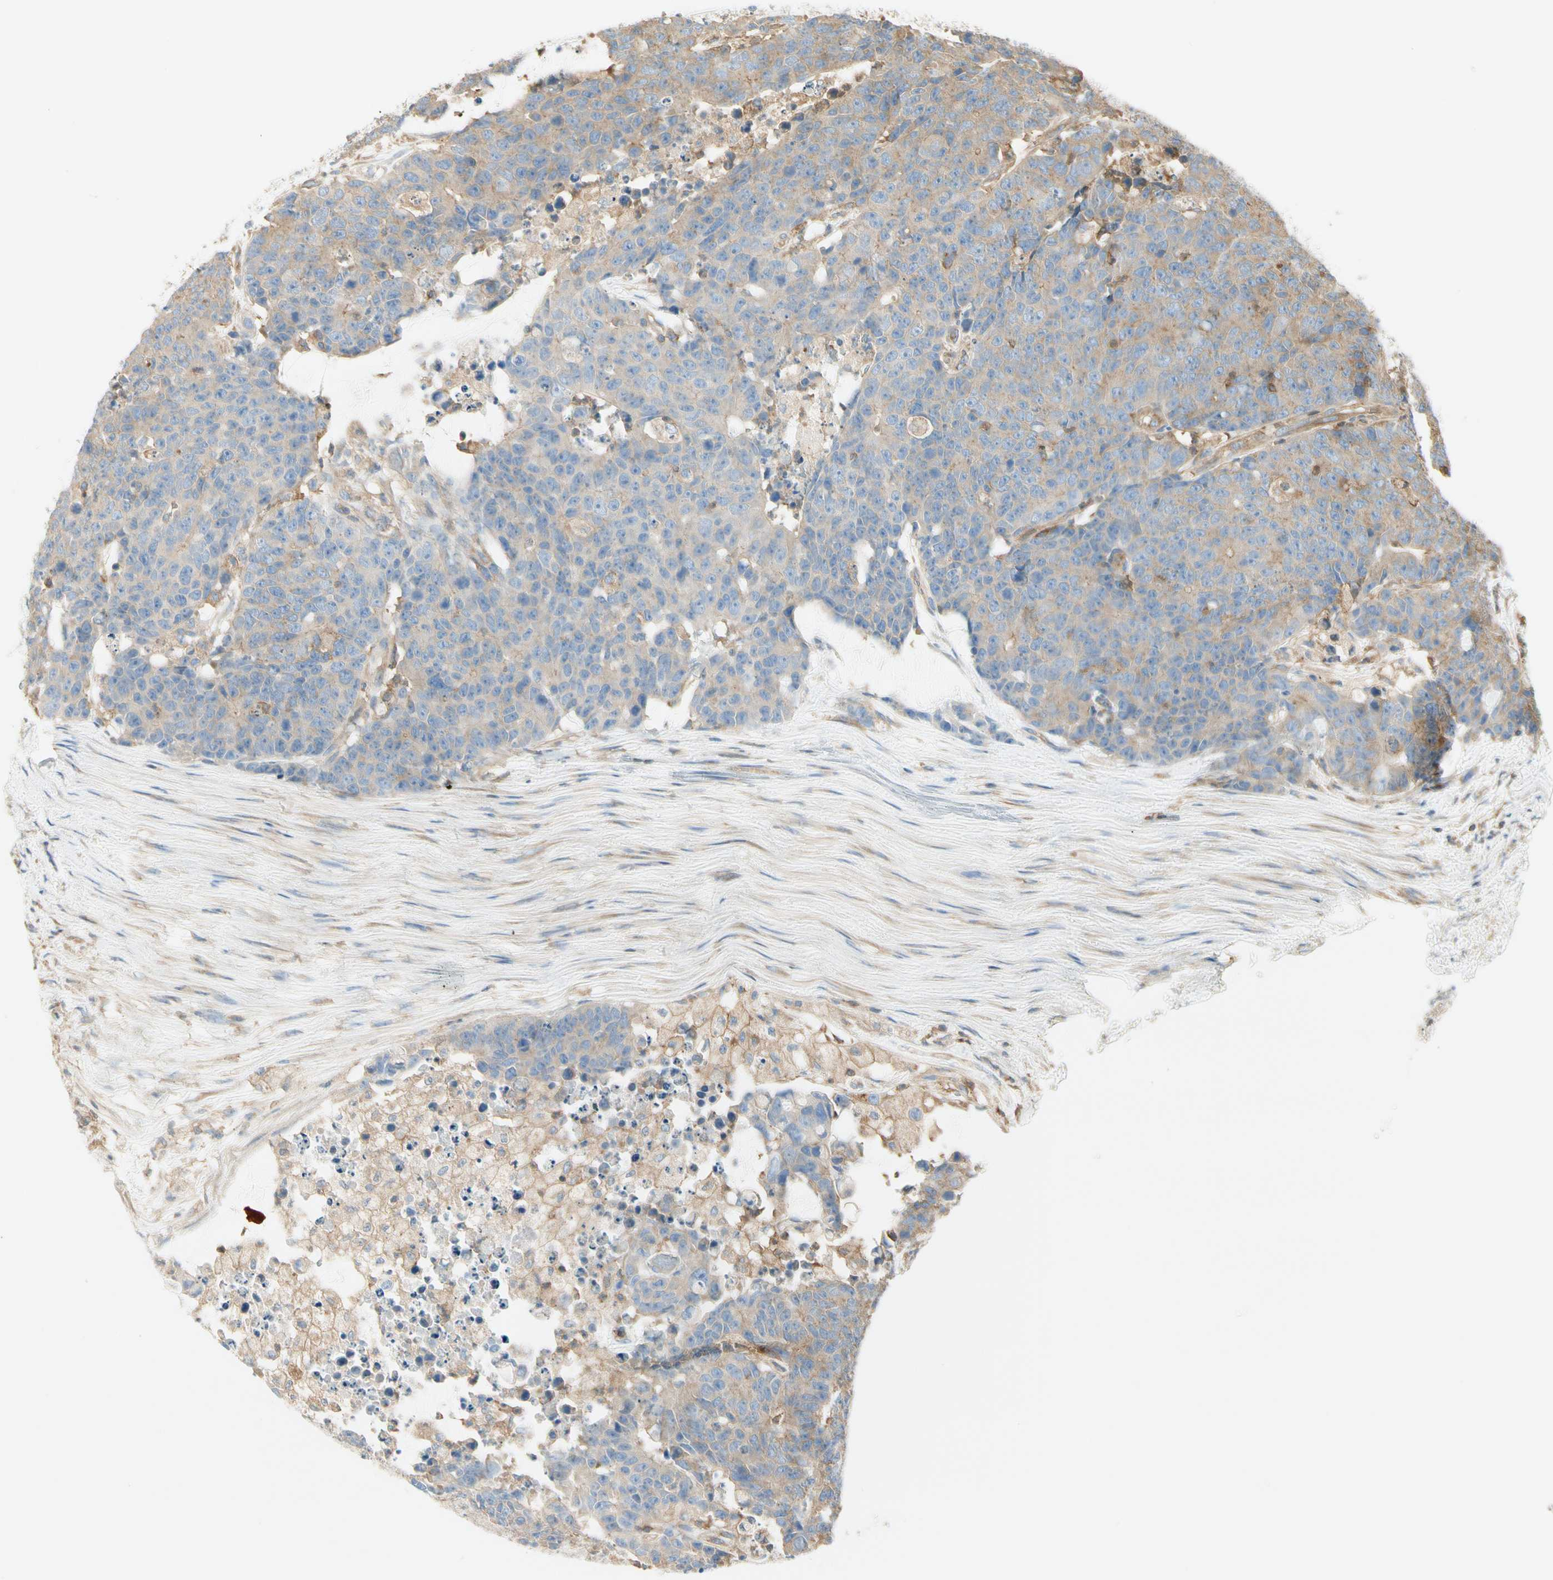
{"staining": {"intensity": "moderate", "quantity": ">75%", "location": "cytoplasmic/membranous"}, "tissue": "colorectal cancer", "cell_type": "Tumor cells", "image_type": "cancer", "snomed": [{"axis": "morphology", "description": "Adenocarcinoma, NOS"}, {"axis": "topography", "description": "Colon"}], "caption": "There is medium levels of moderate cytoplasmic/membranous expression in tumor cells of colorectal adenocarcinoma, as demonstrated by immunohistochemical staining (brown color).", "gene": "ARPC2", "patient": {"sex": "female", "age": 86}}